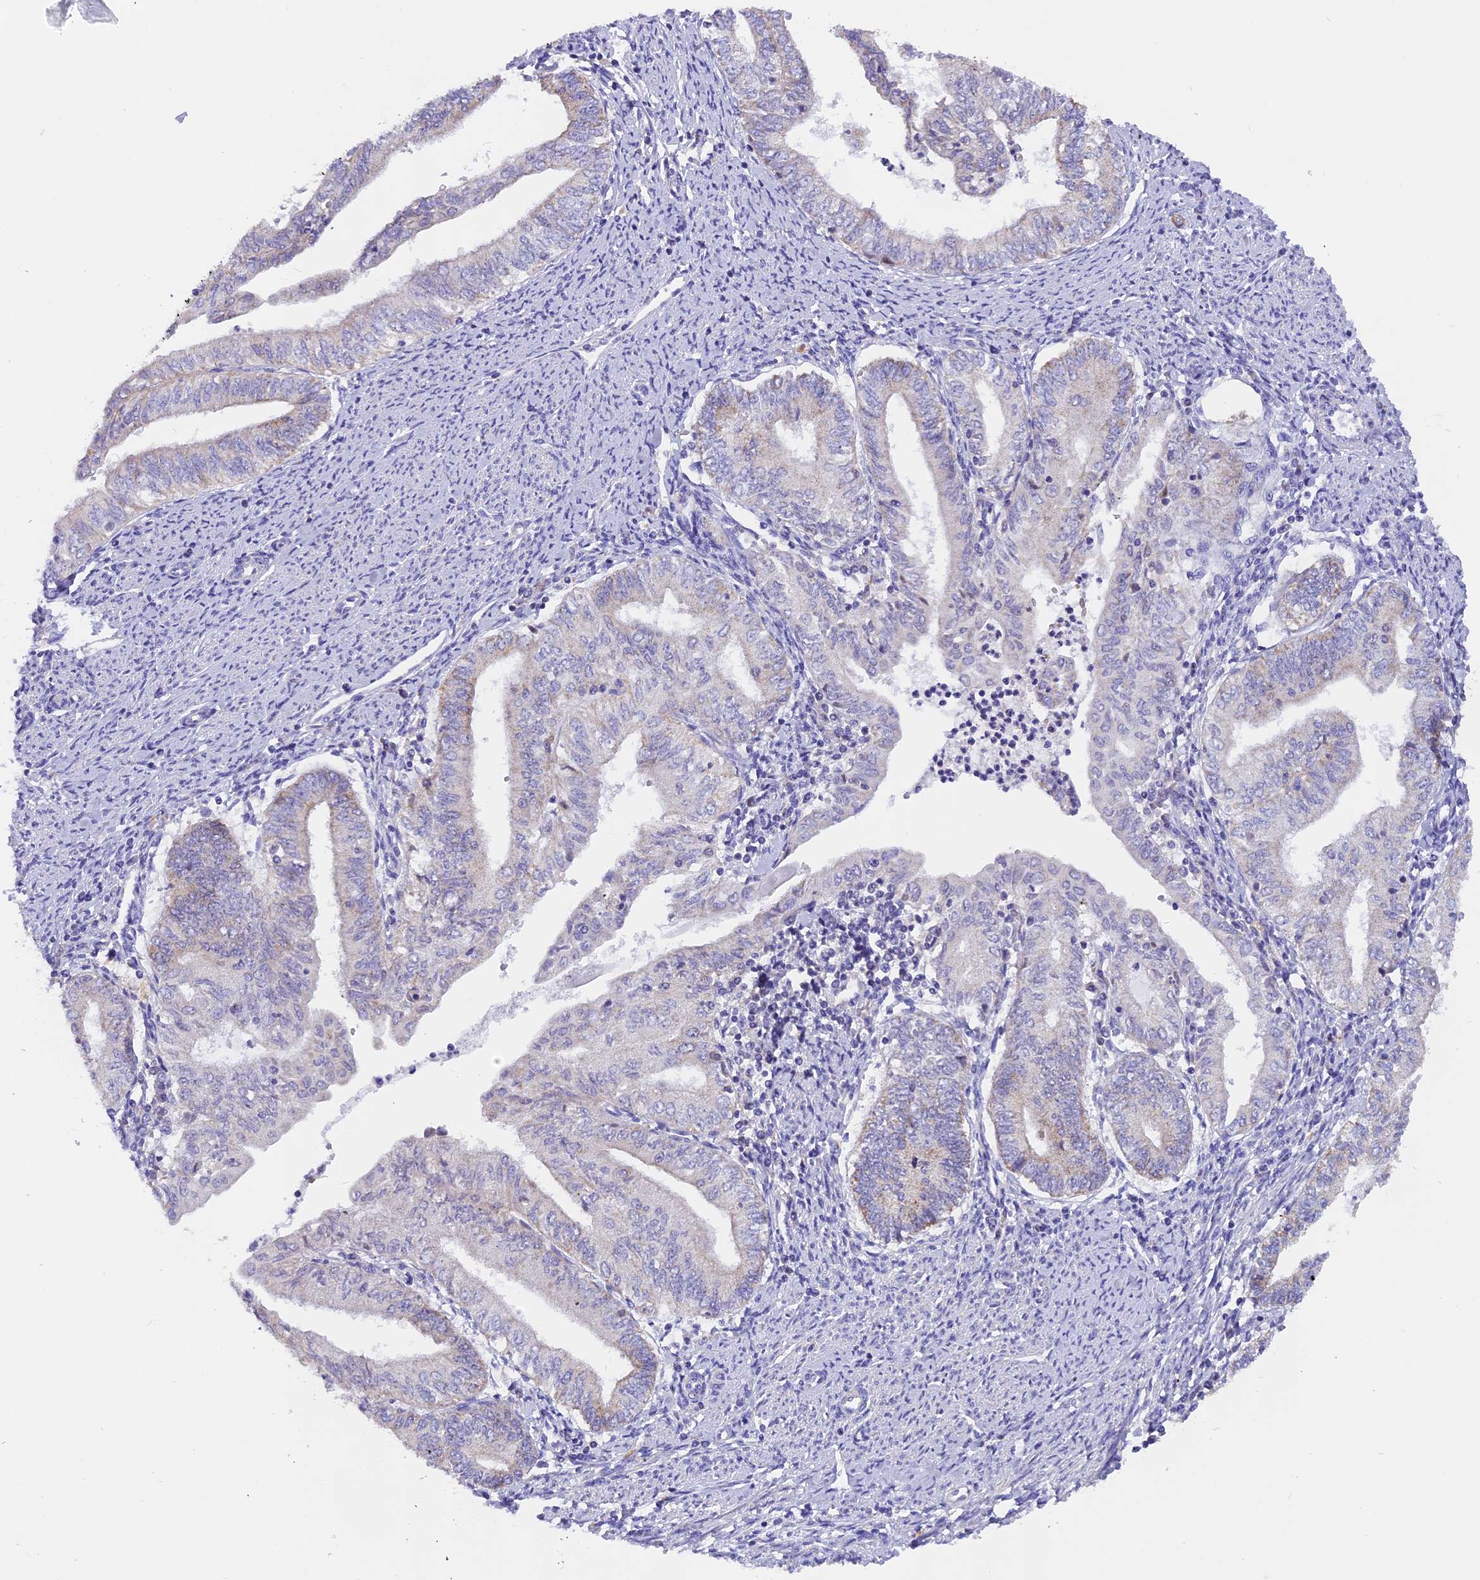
{"staining": {"intensity": "negative", "quantity": "none", "location": "none"}, "tissue": "endometrial cancer", "cell_type": "Tumor cells", "image_type": "cancer", "snomed": [{"axis": "morphology", "description": "Adenocarcinoma, NOS"}, {"axis": "topography", "description": "Endometrium"}], "caption": "There is no significant staining in tumor cells of endometrial adenocarcinoma.", "gene": "MGME1", "patient": {"sex": "female", "age": 66}}